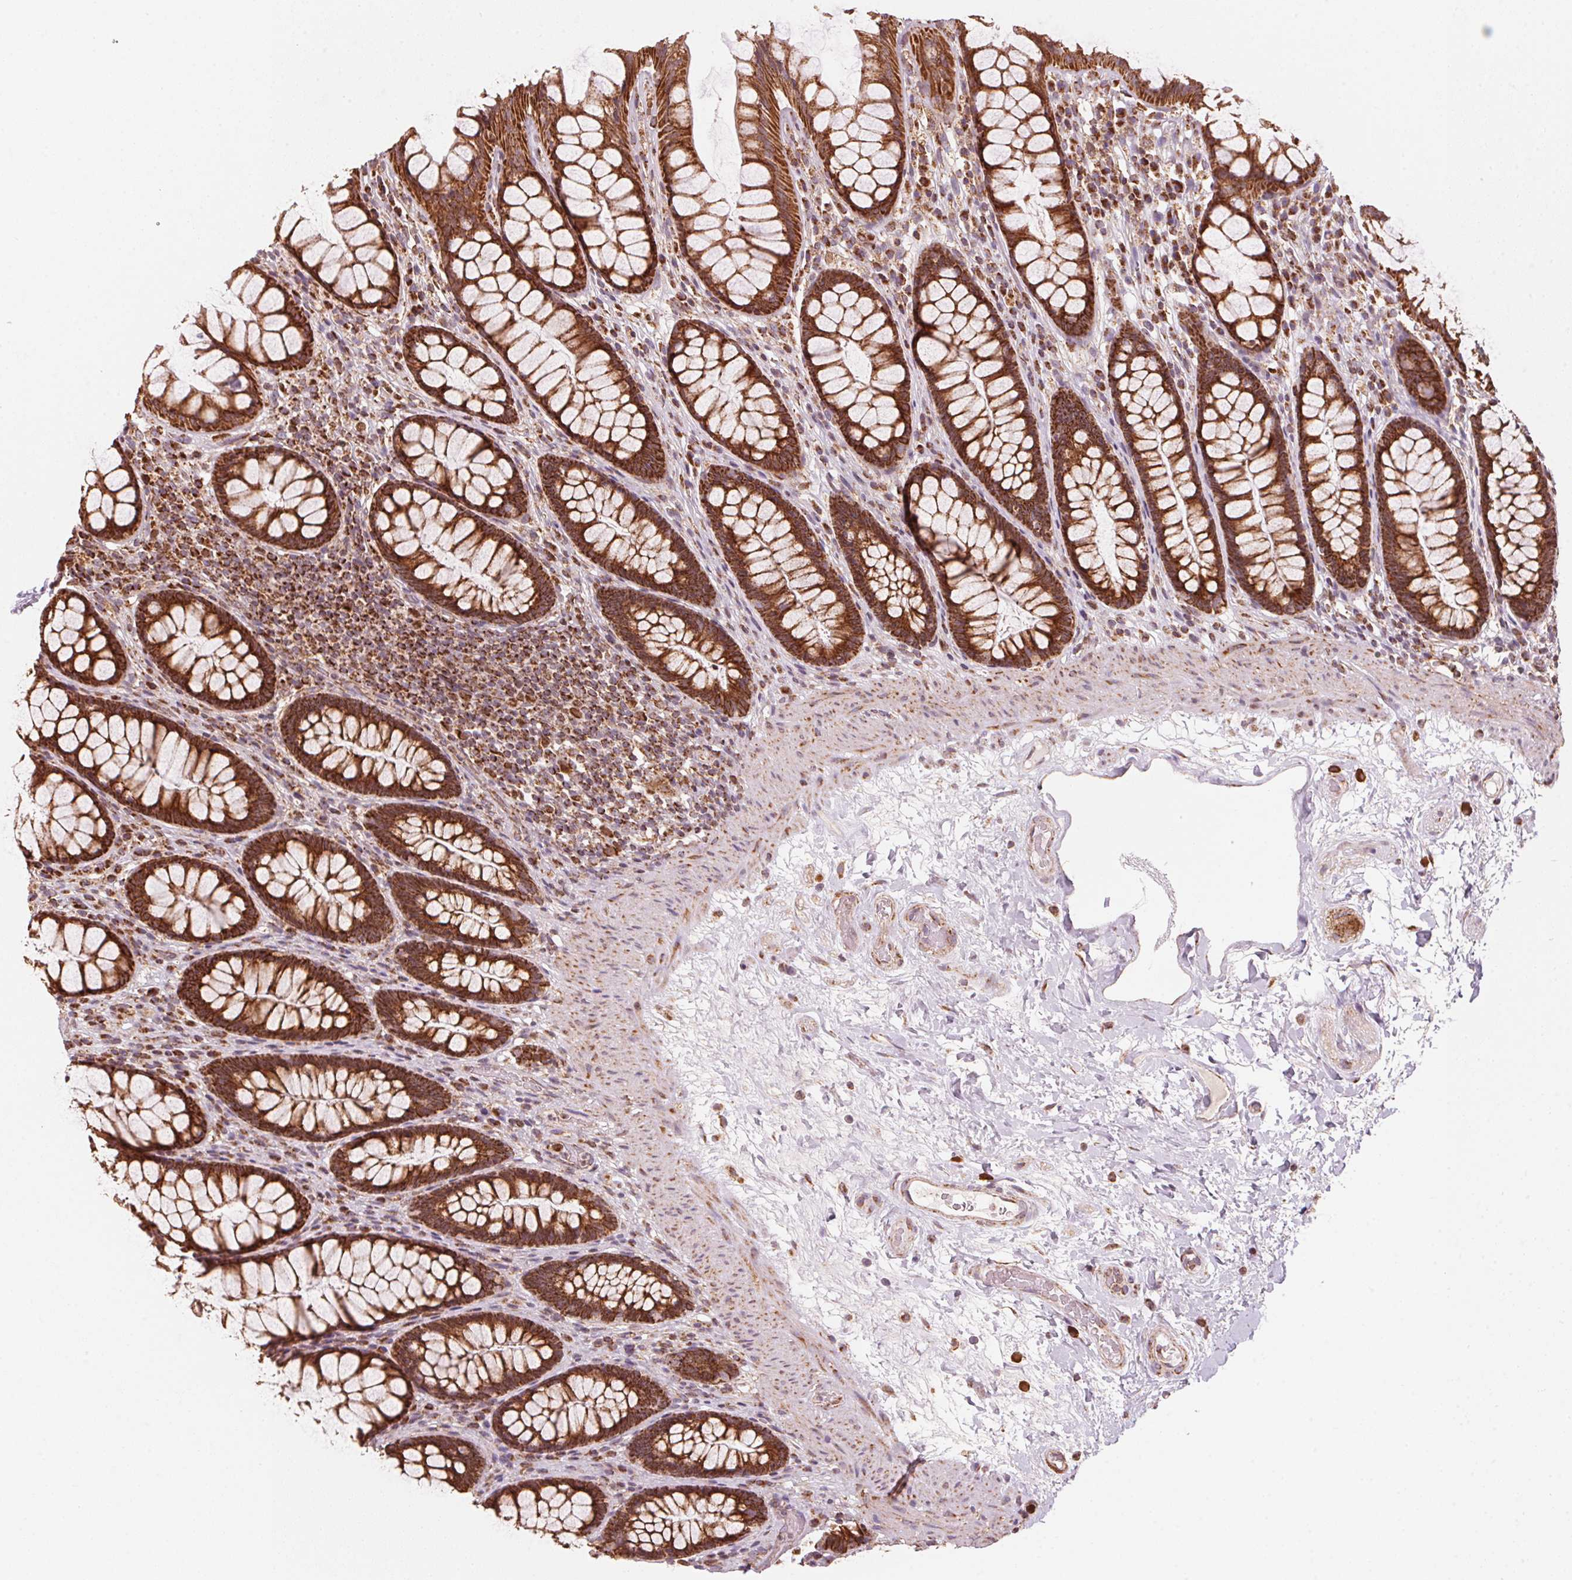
{"staining": {"intensity": "strong", "quantity": ">75%", "location": "cytoplasmic/membranous"}, "tissue": "rectum", "cell_type": "Glandular cells", "image_type": "normal", "snomed": [{"axis": "morphology", "description": "Normal tissue, NOS"}, {"axis": "topography", "description": "Rectum"}], "caption": "Strong cytoplasmic/membranous staining for a protein is present in about >75% of glandular cells of benign rectum using immunohistochemistry (IHC).", "gene": "TOMM70", "patient": {"sex": "male", "age": 72}}